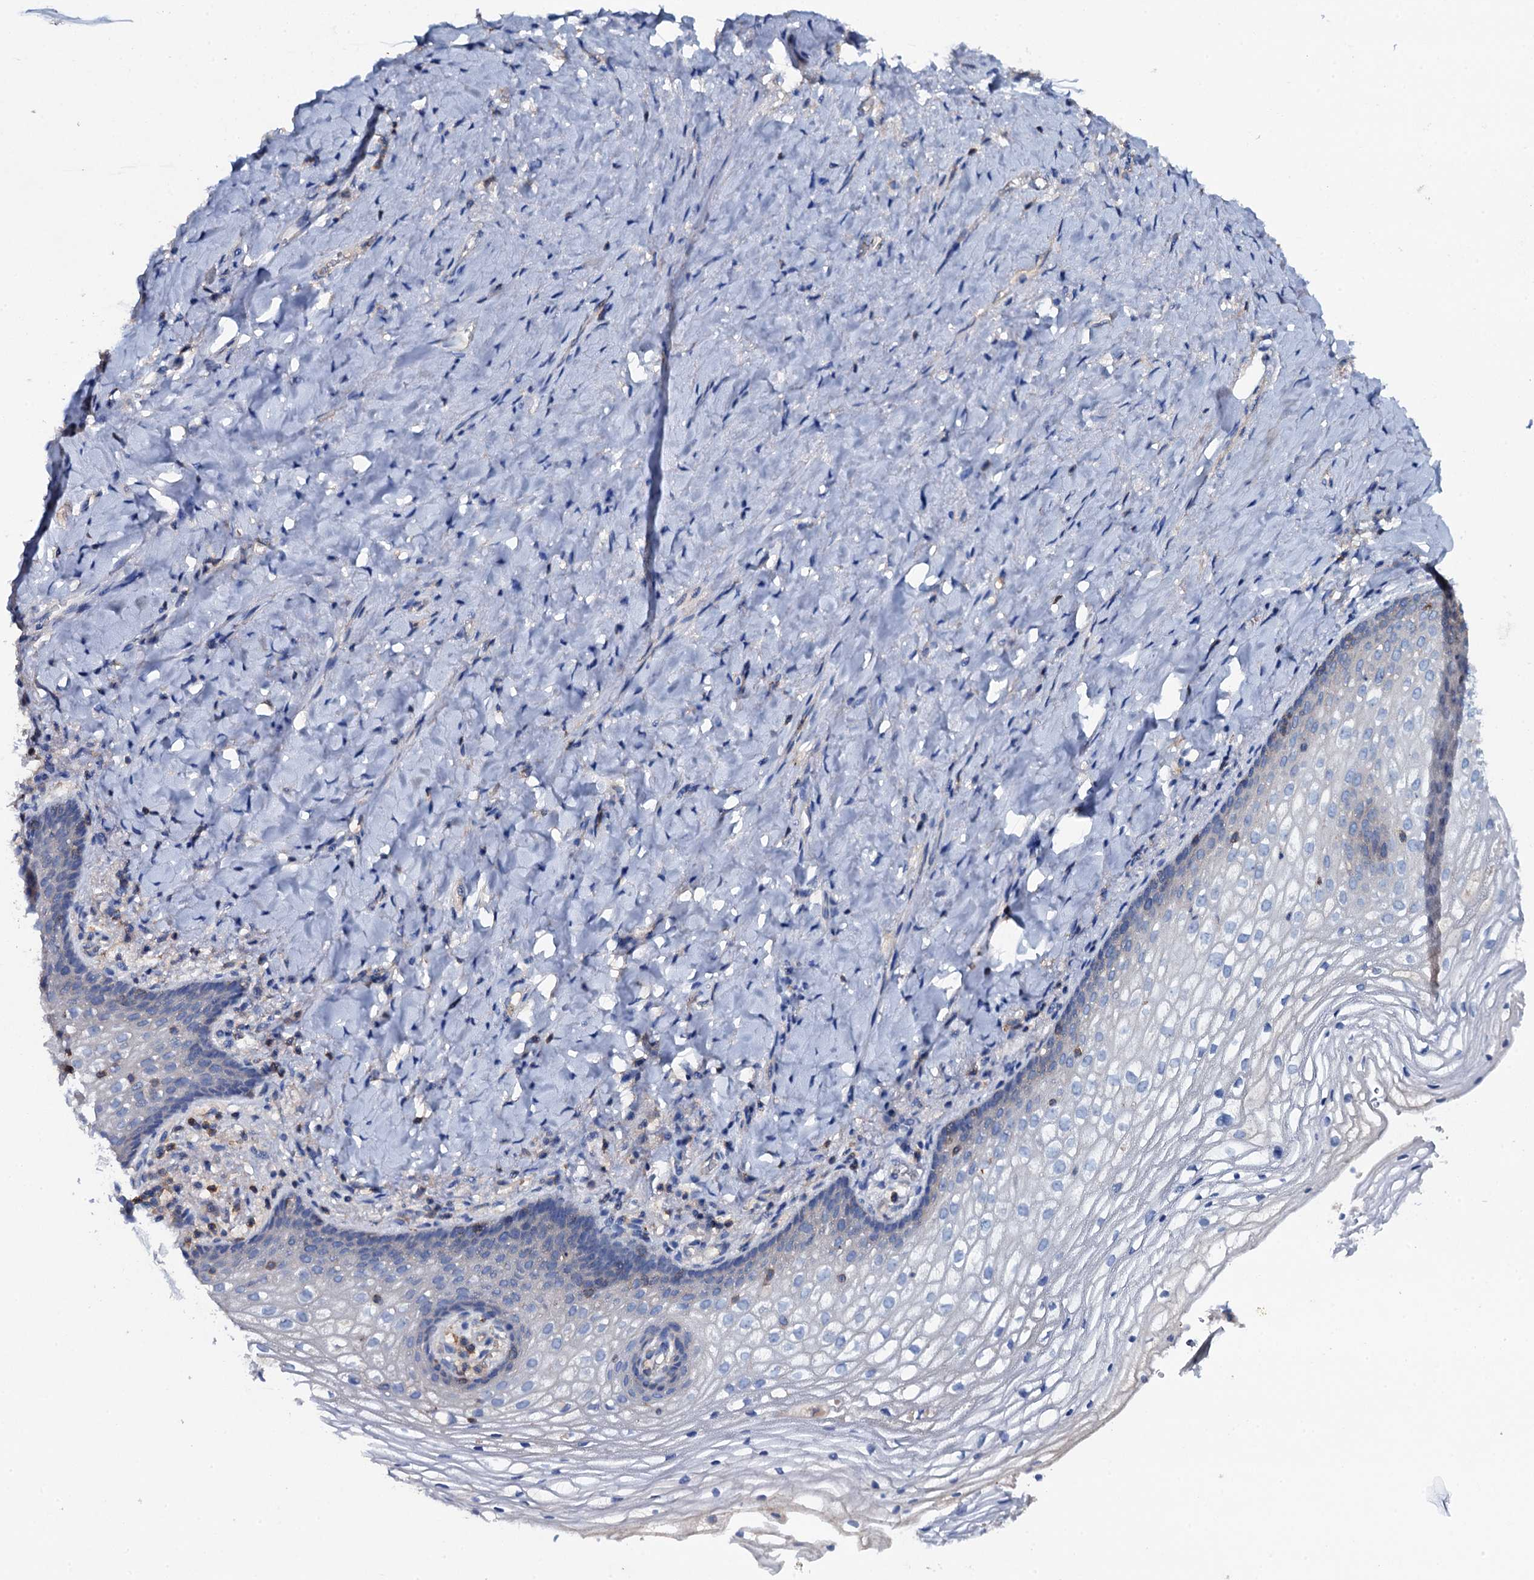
{"staining": {"intensity": "negative", "quantity": "none", "location": "none"}, "tissue": "vagina", "cell_type": "Squamous epithelial cells", "image_type": "normal", "snomed": [{"axis": "morphology", "description": "Normal tissue, NOS"}, {"axis": "topography", "description": "Vagina"}], "caption": "This histopathology image is of normal vagina stained with immunohistochemistry (IHC) to label a protein in brown with the nuclei are counter-stained blue. There is no staining in squamous epithelial cells.", "gene": "MS4A4E", "patient": {"sex": "female", "age": 60}}